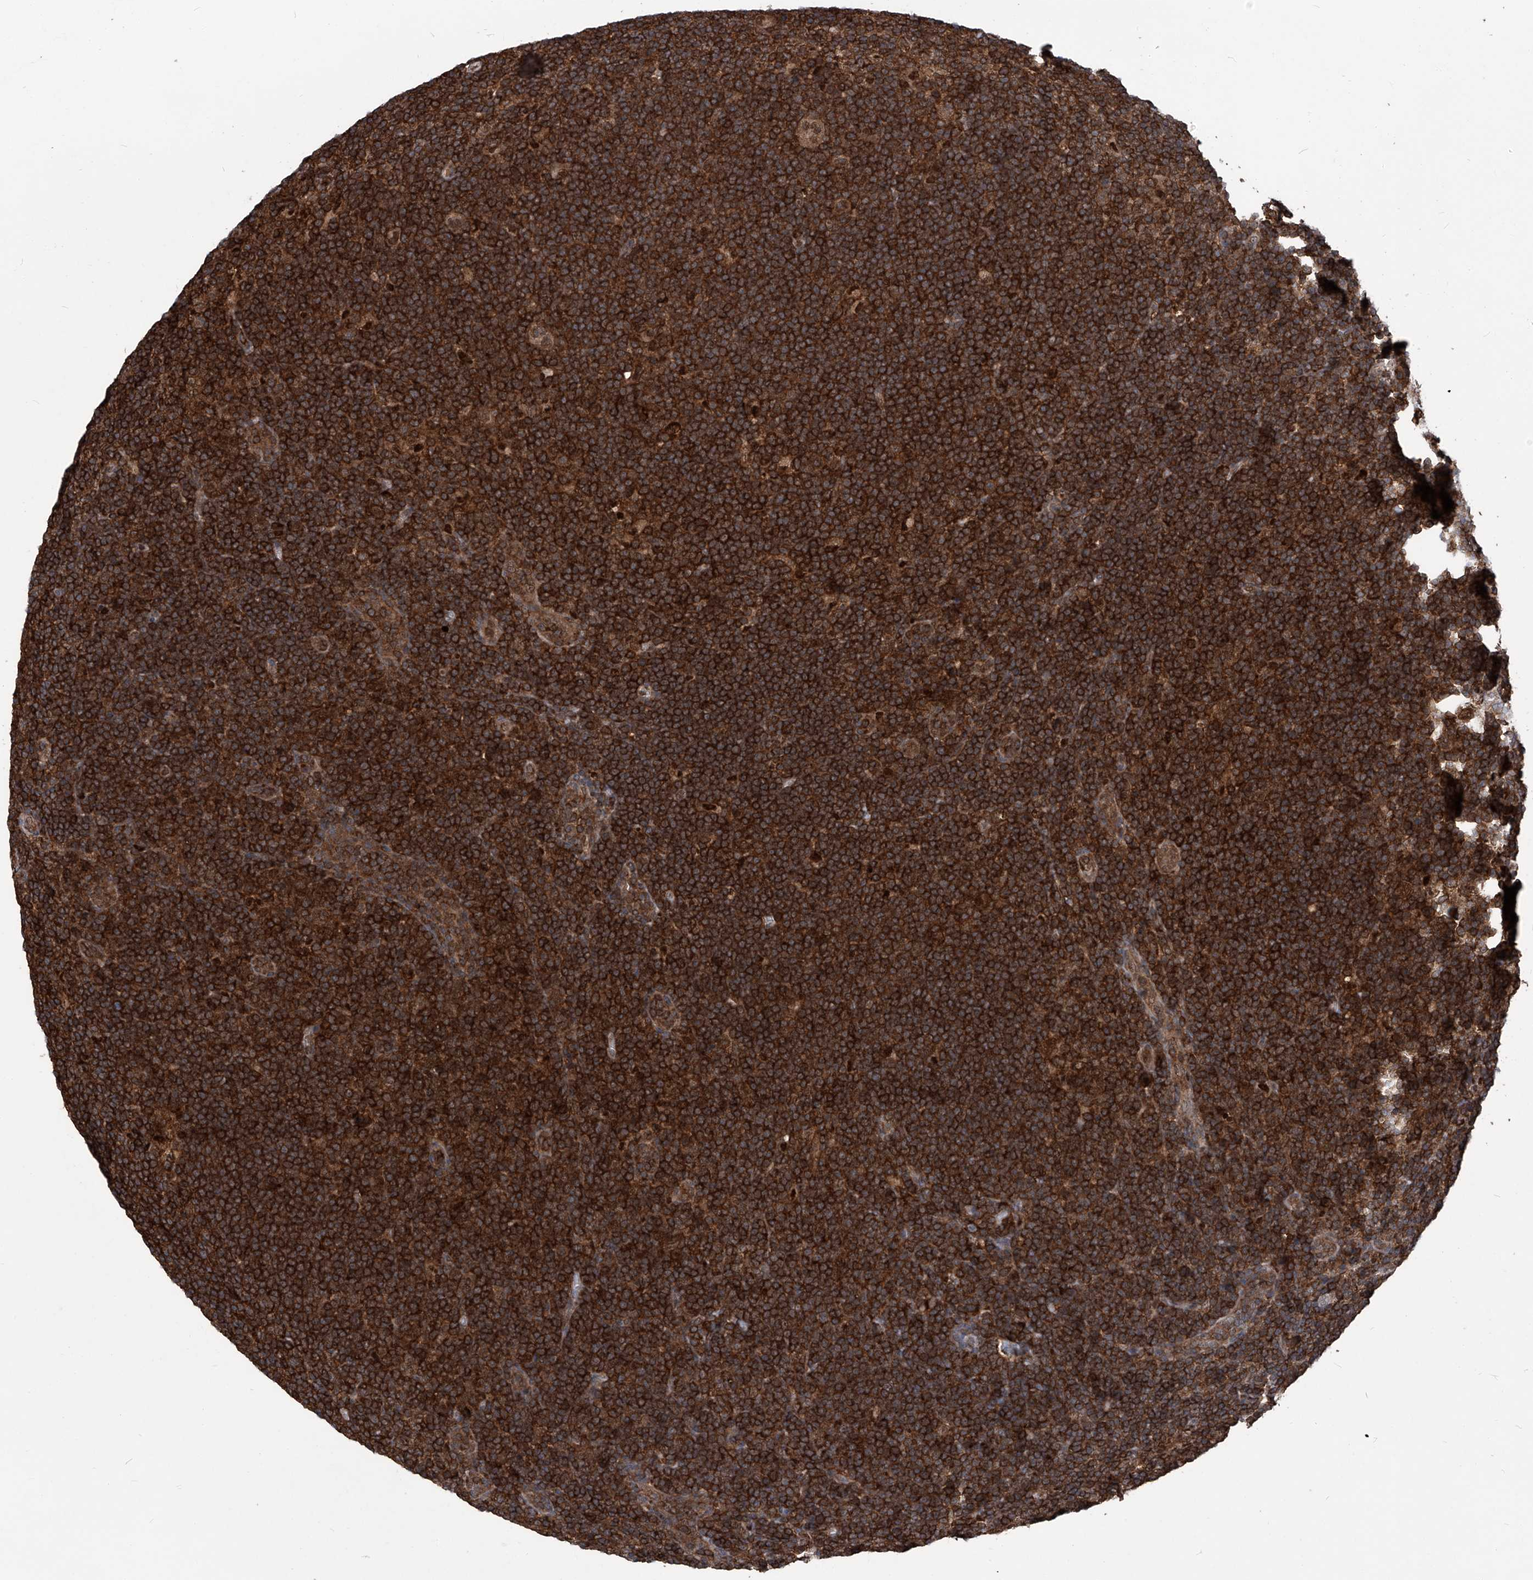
{"staining": {"intensity": "strong", "quantity": ">75%", "location": "cytoplasmic/membranous,nuclear"}, "tissue": "lymphoma", "cell_type": "Tumor cells", "image_type": "cancer", "snomed": [{"axis": "morphology", "description": "Hodgkin's disease, NOS"}, {"axis": "topography", "description": "Lymph node"}], "caption": "An immunohistochemistry histopathology image of neoplastic tissue is shown. Protein staining in brown labels strong cytoplasmic/membranous and nuclear positivity in lymphoma within tumor cells.", "gene": "PSMB1", "patient": {"sex": "female", "age": 57}}